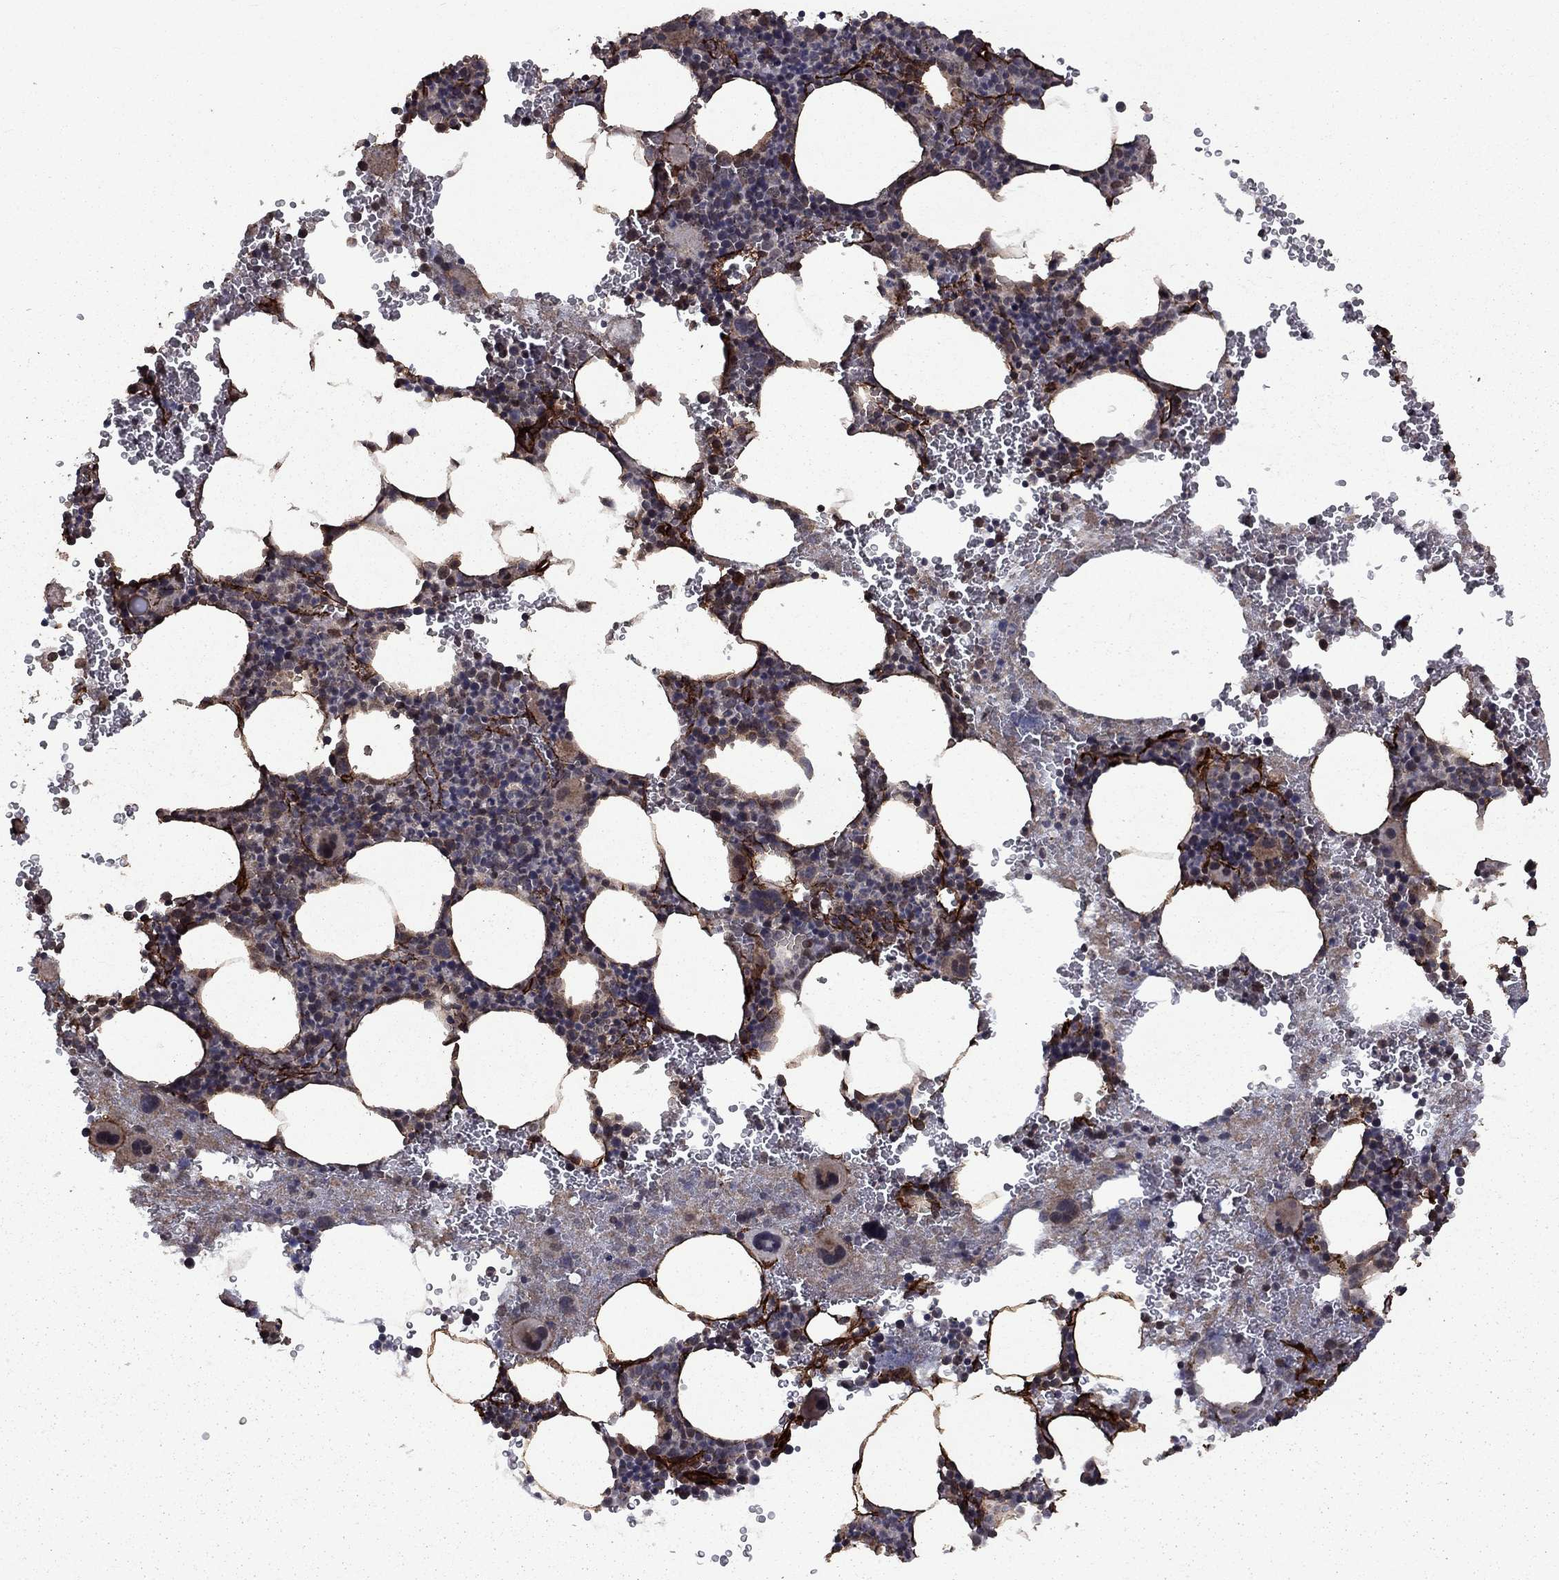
{"staining": {"intensity": "moderate", "quantity": "25%-75%", "location": "cytoplasmic/membranous"}, "tissue": "bone marrow", "cell_type": "Hematopoietic cells", "image_type": "normal", "snomed": [{"axis": "morphology", "description": "Normal tissue, NOS"}, {"axis": "topography", "description": "Bone marrow"}], "caption": "Protein expression analysis of normal bone marrow reveals moderate cytoplasmic/membranous staining in about 25%-75% of hematopoietic cells.", "gene": "COL18A1", "patient": {"sex": "male", "age": 50}}